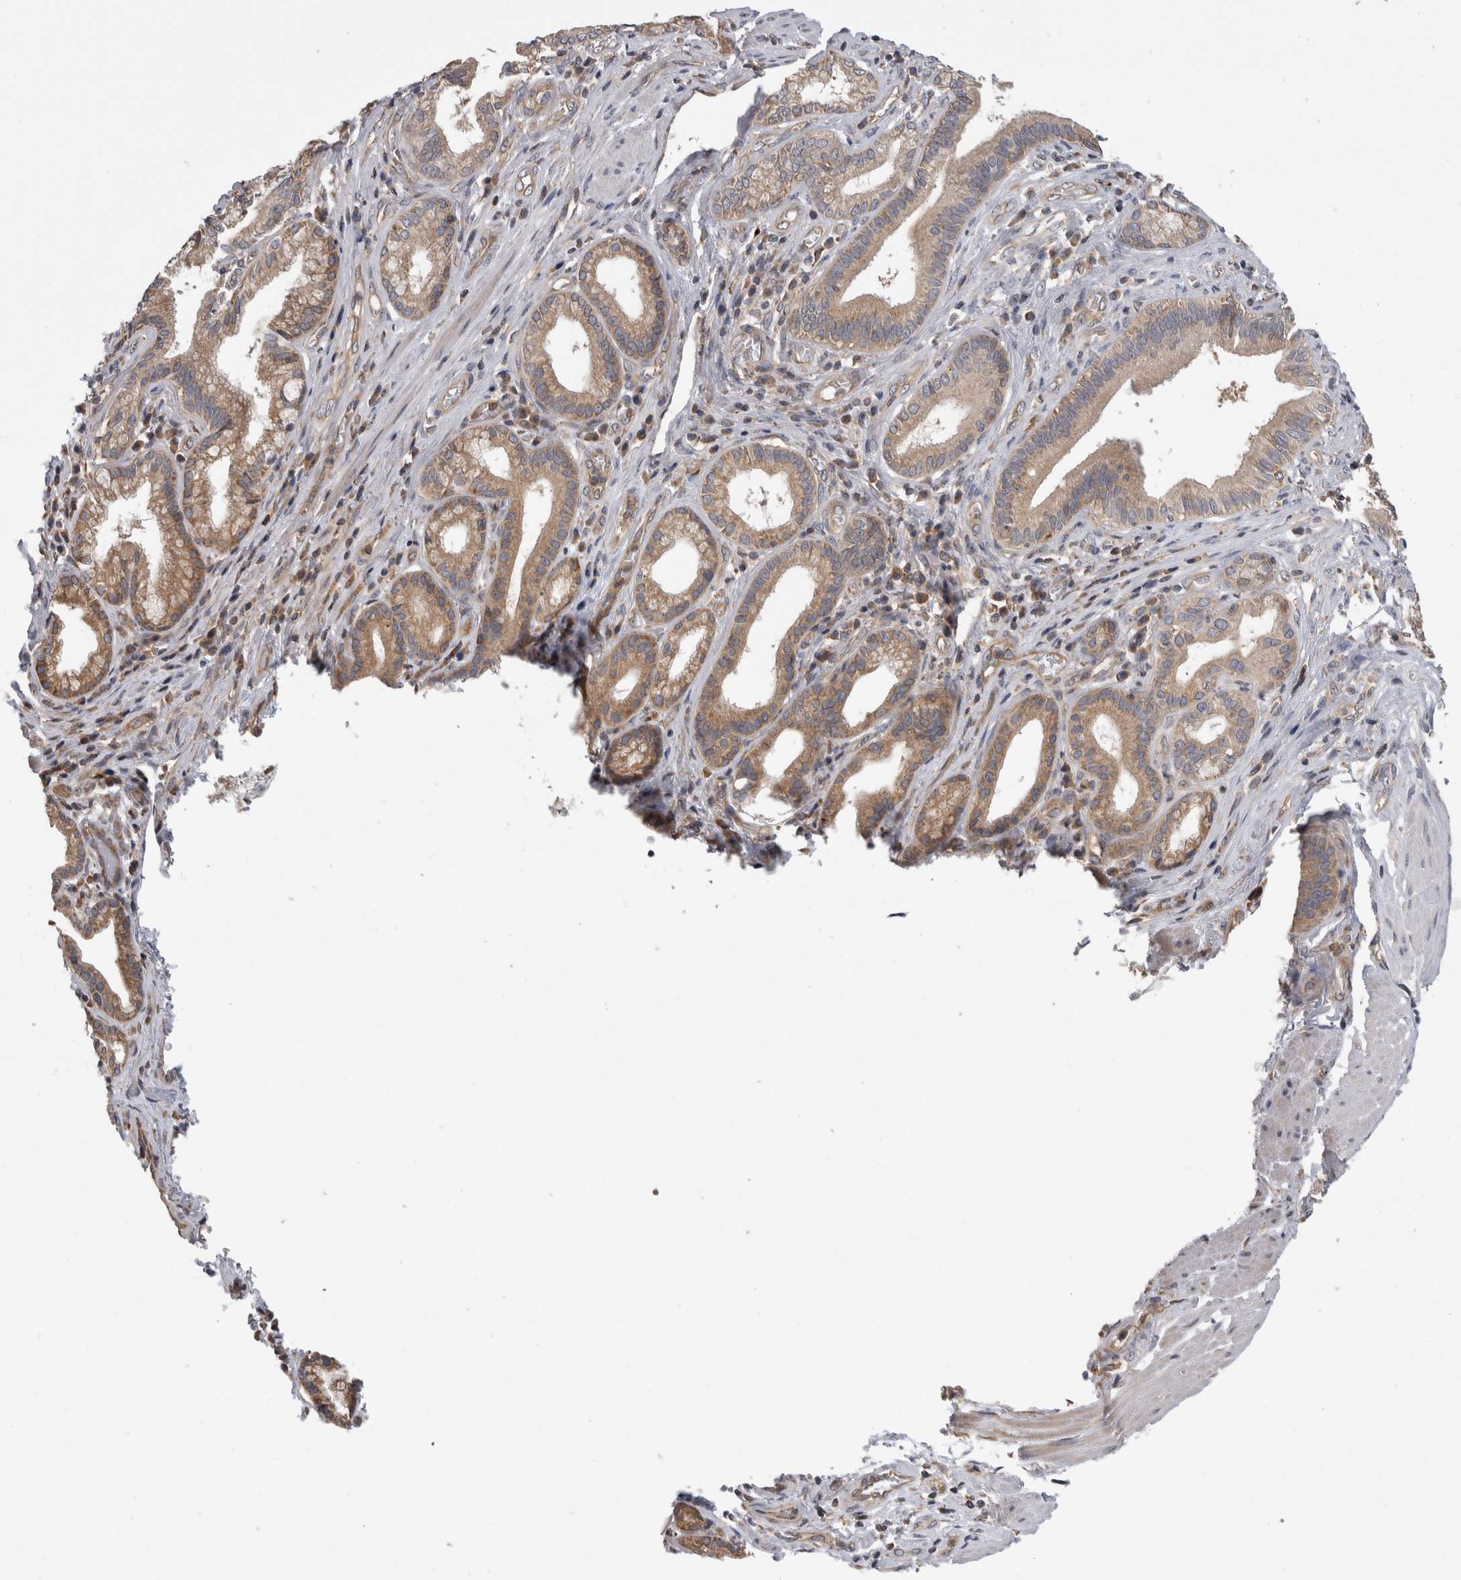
{"staining": {"intensity": "moderate", "quantity": ">75%", "location": "cytoplasmic/membranous"}, "tissue": "pancreatic cancer", "cell_type": "Tumor cells", "image_type": "cancer", "snomed": [{"axis": "morphology", "description": "Adenocarcinoma, NOS"}, {"axis": "topography", "description": "Pancreas"}], "caption": "A medium amount of moderate cytoplasmic/membranous expression is seen in about >75% of tumor cells in pancreatic cancer tissue.", "gene": "GRIK2", "patient": {"sex": "female", "age": 75}}